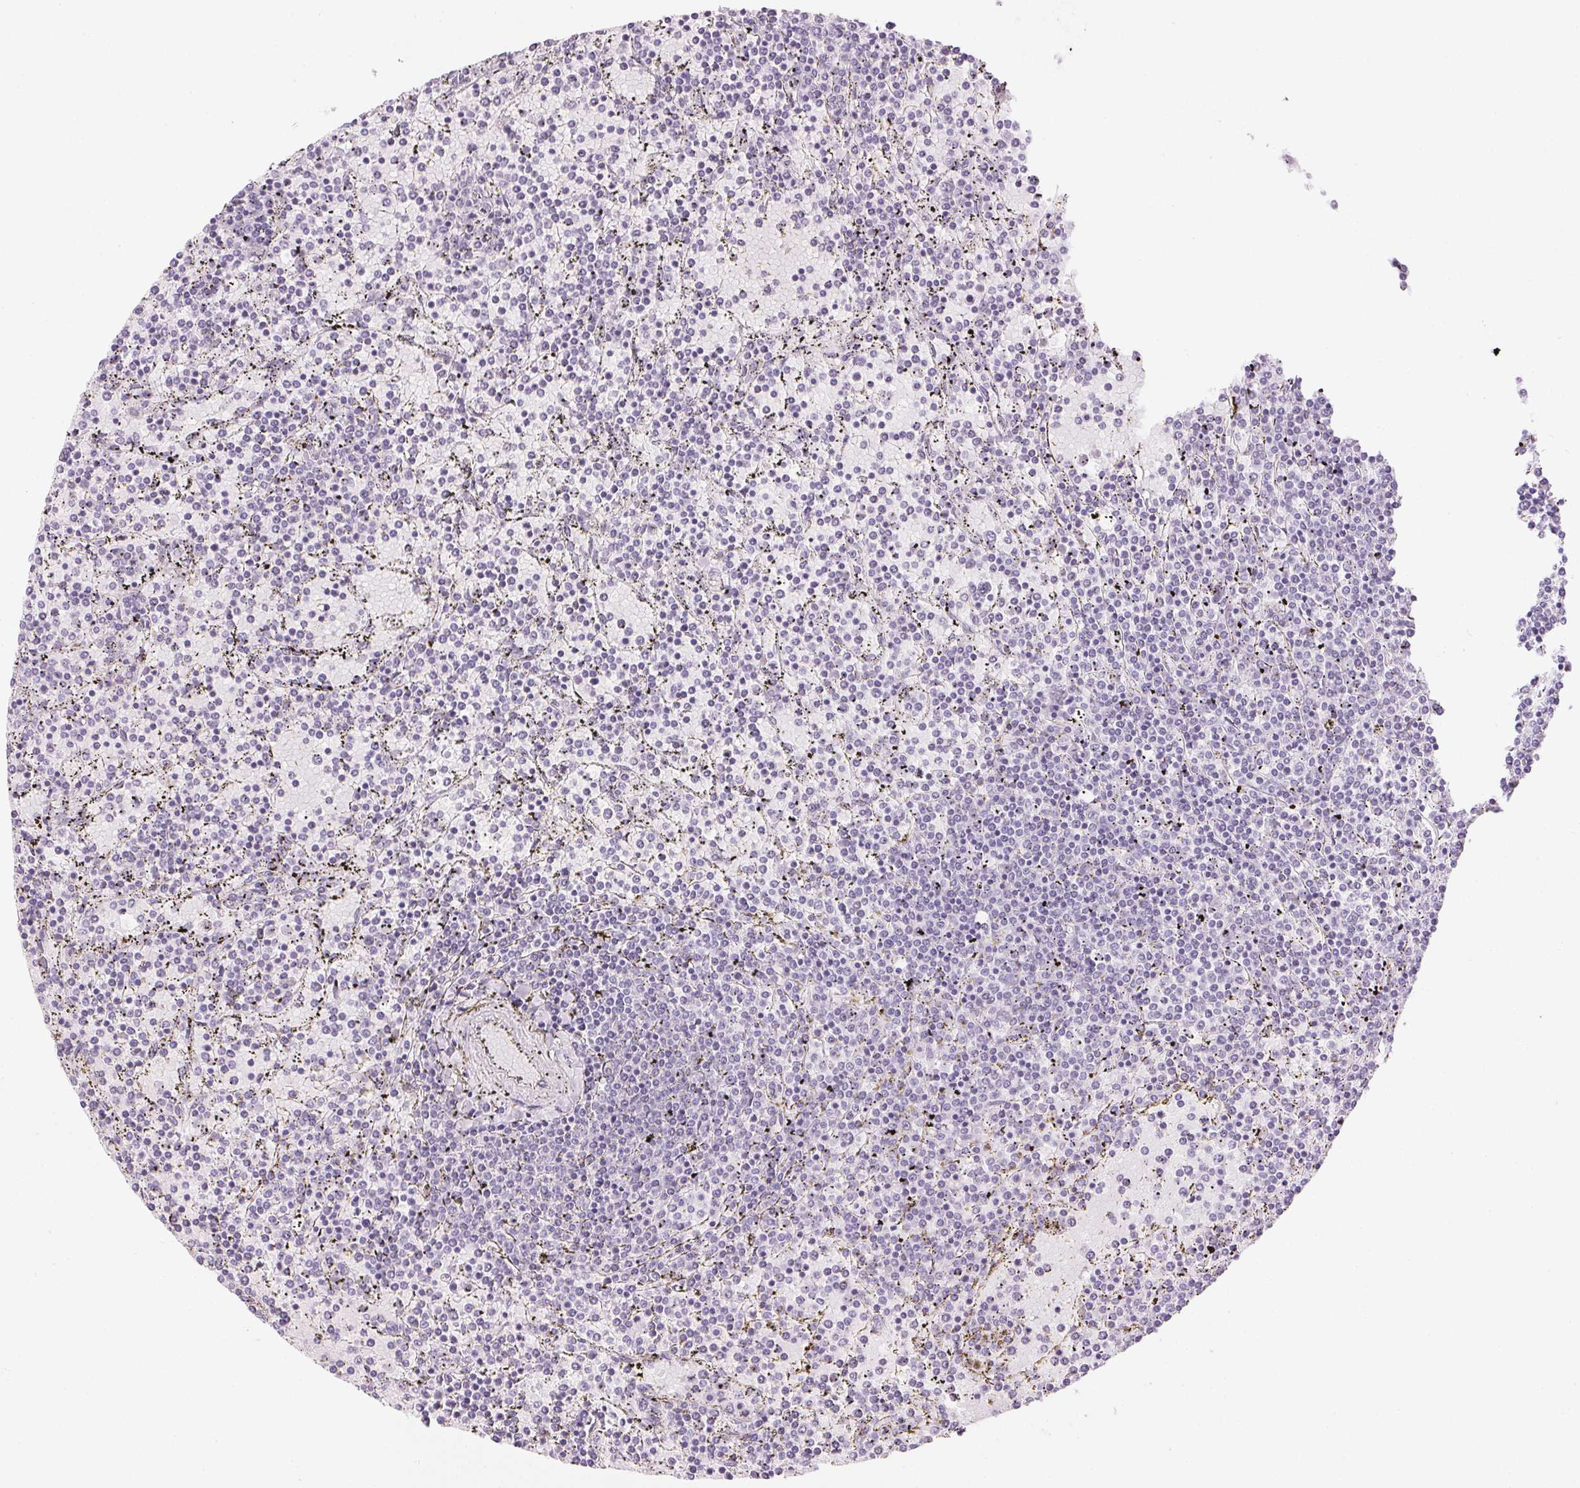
{"staining": {"intensity": "negative", "quantity": "none", "location": "none"}, "tissue": "lymphoma", "cell_type": "Tumor cells", "image_type": "cancer", "snomed": [{"axis": "morphology", "description": "Malignant lymphoma, non-Hodgkin's type, Low grade"}, {"axis": "topography", "description": "Spleen"}], "caption": "The histopathology image exhibits no significant positivity in tumor cells of lymphoma.", "gene": "IGFBP1", "patient": {"sex": "female", "age": 77}}